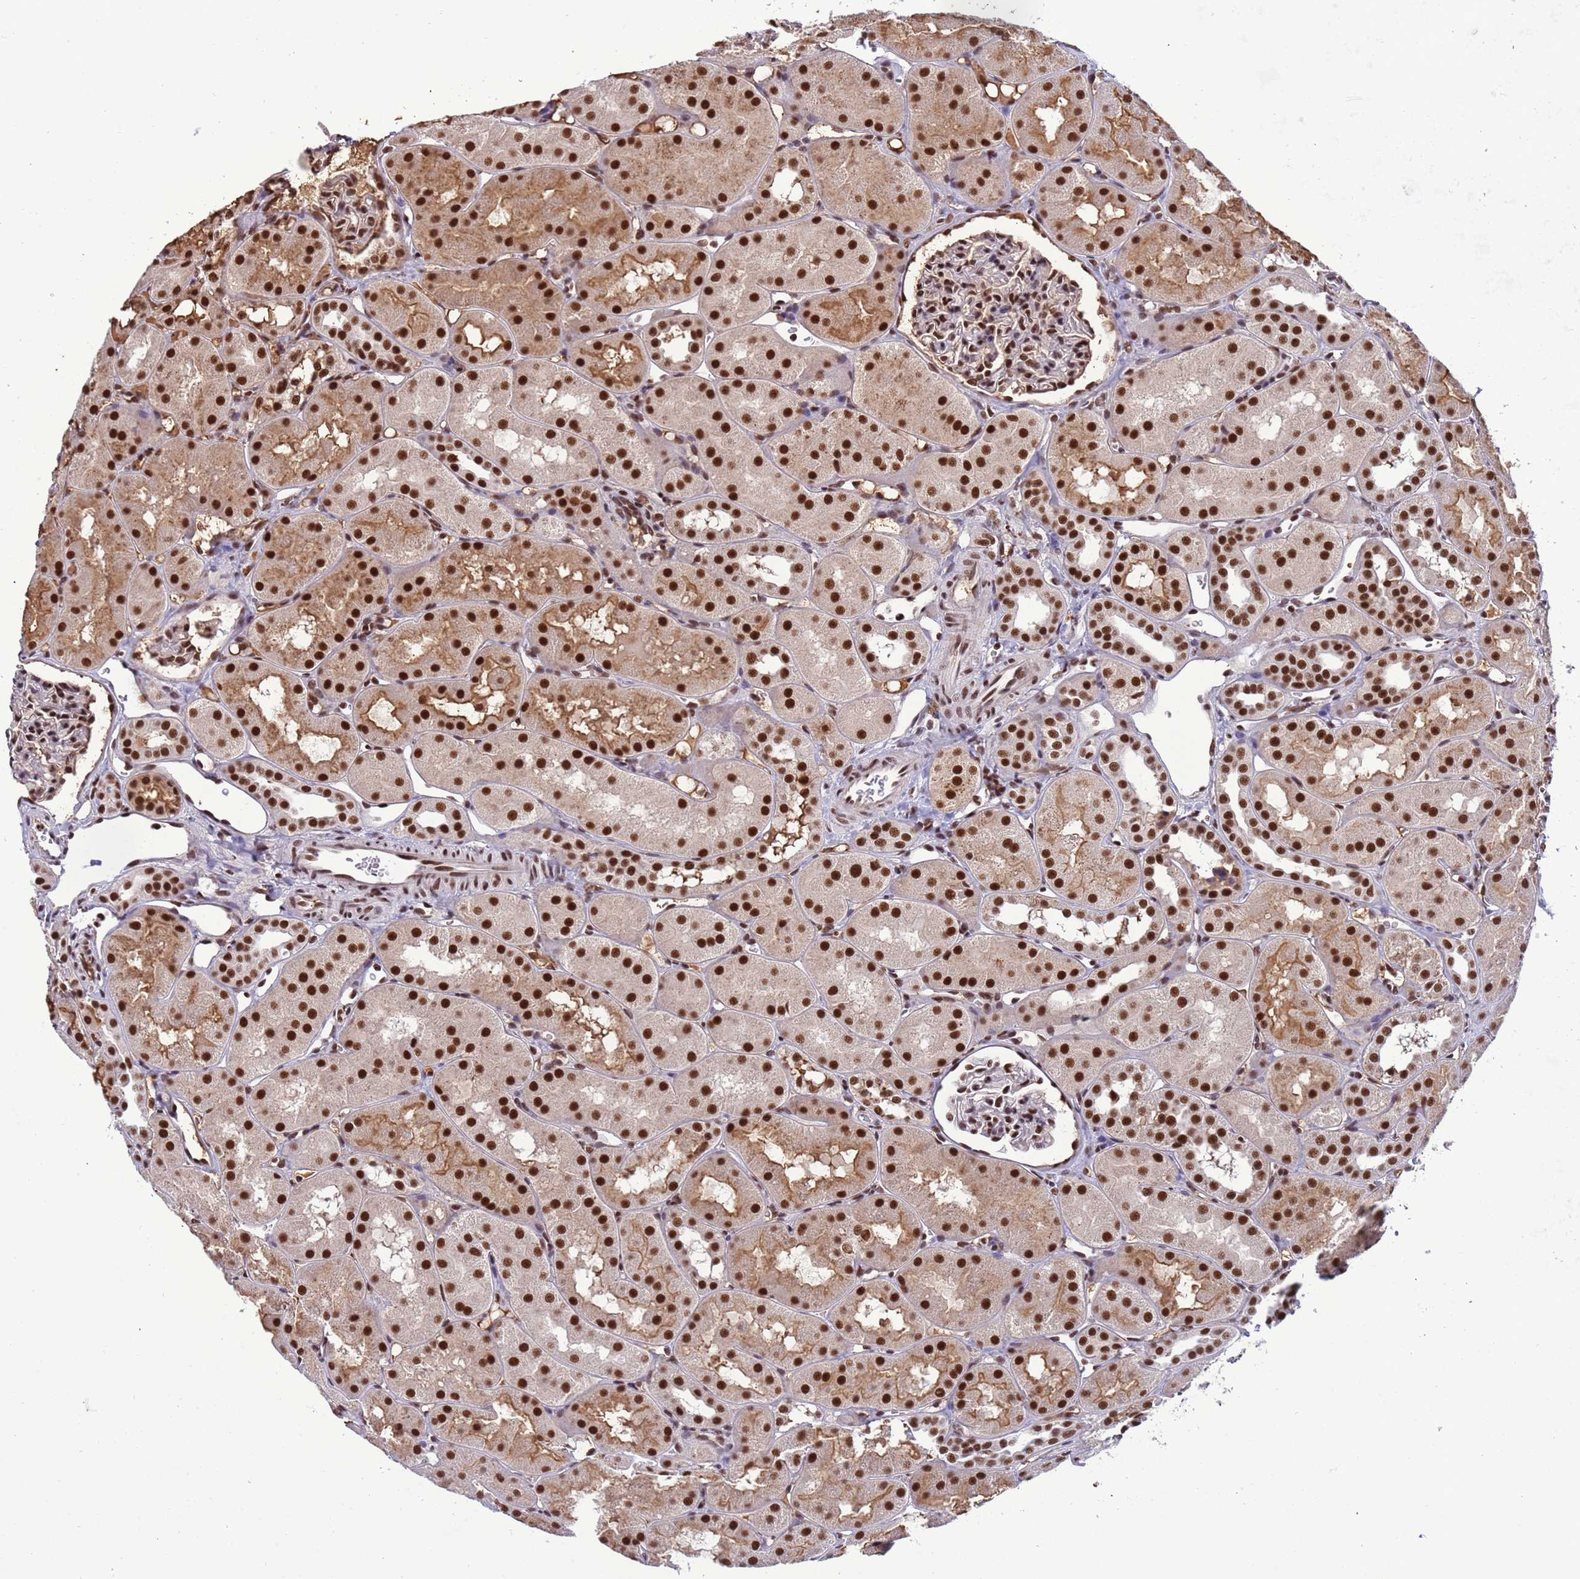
{"staining": {"intensity": "strong", "quantity": ">75%", "location": "nuclear"}, "tissue": "kidney", "cell_type": "Cells in glomeruli", "image_type": "normal", "snomed": [{"axis": "morphology", "description": "Normal tissue, NOS"}, {"axis": "topography", "description": "Kidney"}, {"axis": "topography", "description": "Urinary bladder"}], "caption": "High-power microscopy captured an IHC photomicrograph of normal kidney, revealing strong nuclear staining in about >75% of cells in glomeruli. The staining was performed using DAB to visualize the protein expression in brown, while the nuclei were stained in blue with hematoxylin (Magnification: 20x).", "gene": "SRRT", "patient": {"sex": "male", "age": 16}}